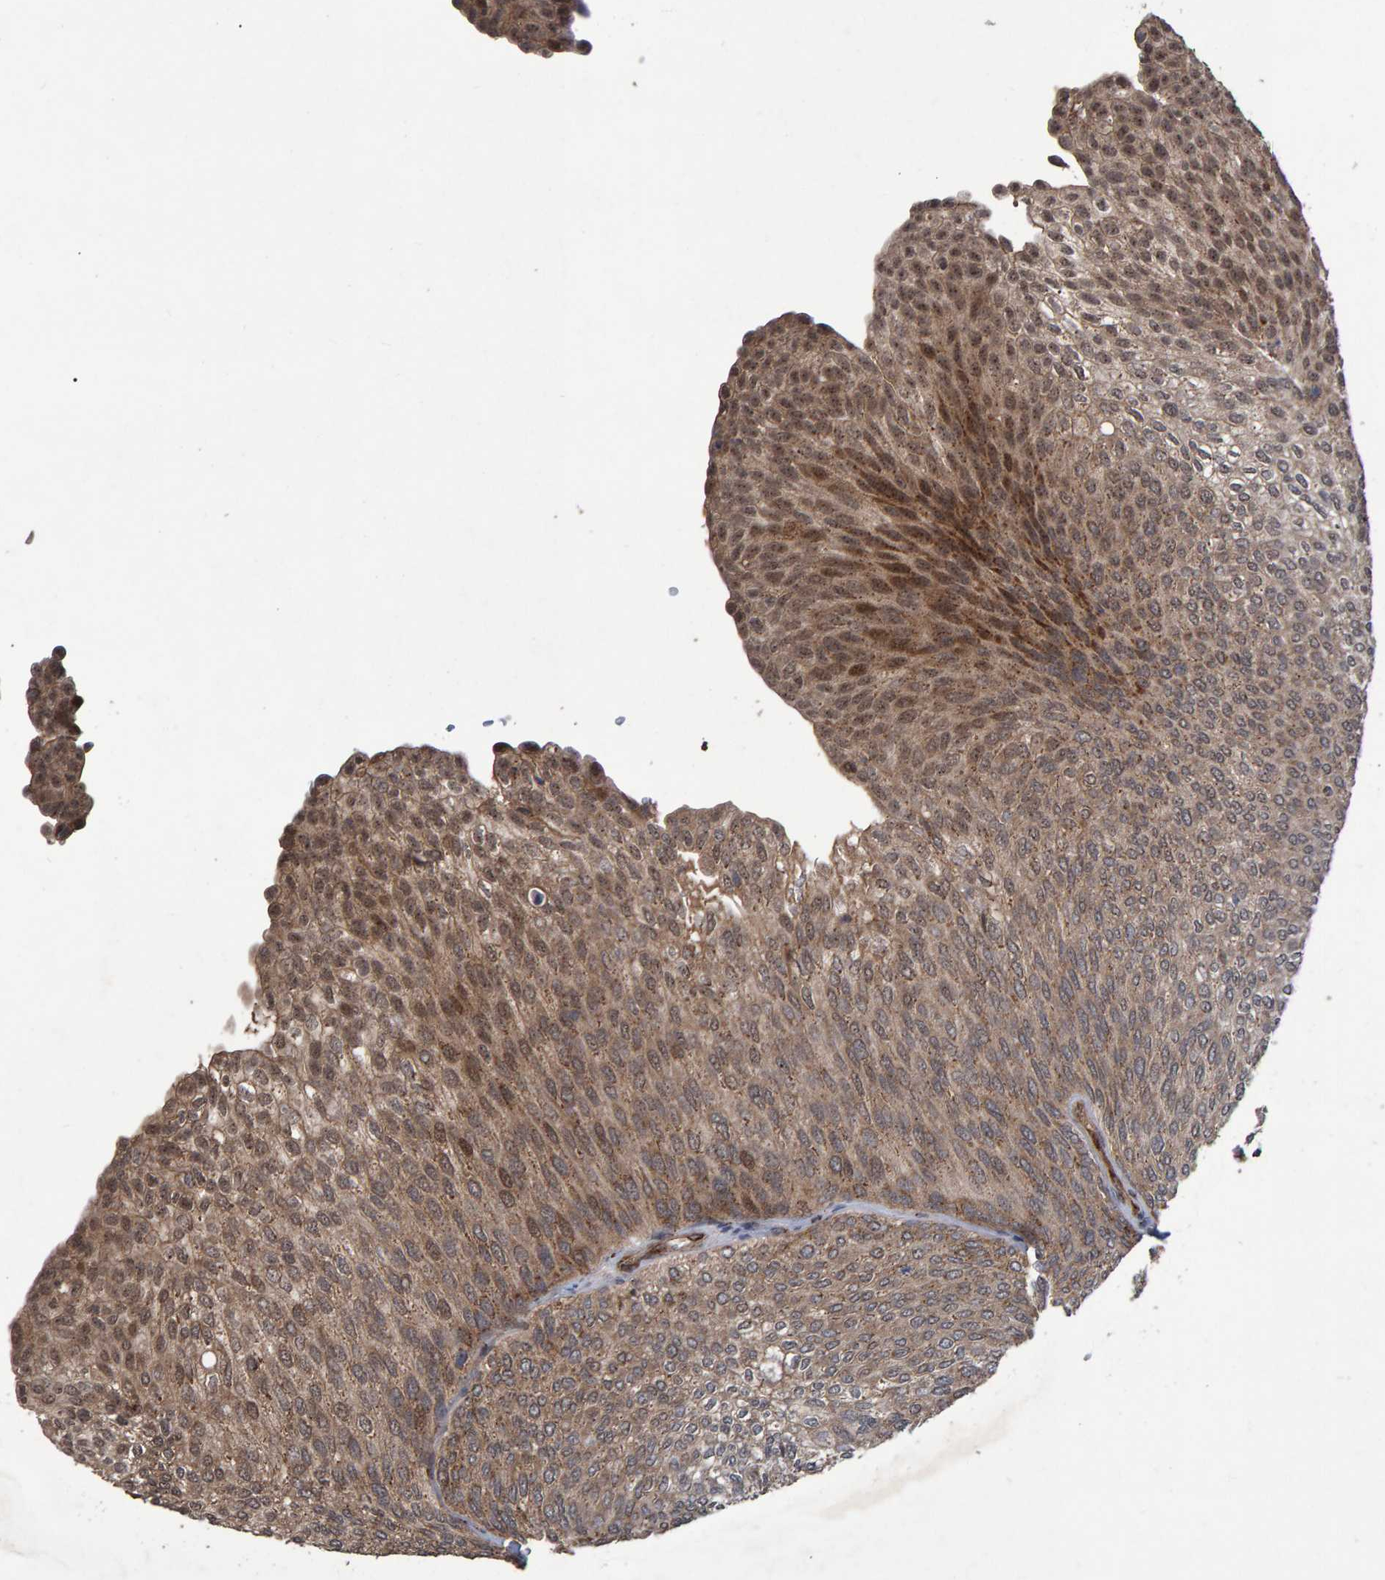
{"staining": {"intensity": "moderate", "quantity": ">75%", "location": "cytoplasmic/membranous,nuclear"}, "tissue": "urothelial cancer", "cell_type": "Tumor cells", "image_type": "cancer", "snomed": [{"axis": "morphology", "description": "Urothelial carcinoma, Low grade"}, {"axis": "topography", "description": "Urinary bladder"}], "caption": "Urothelial cancer stained with immunohistochemistry (IHC) displays moderate cytoplasmic/membranous and nuclear positivity in about >75% of tumor cells.", "gene": "TRIM68", "patient": {"sex": "female", "age": 79}}